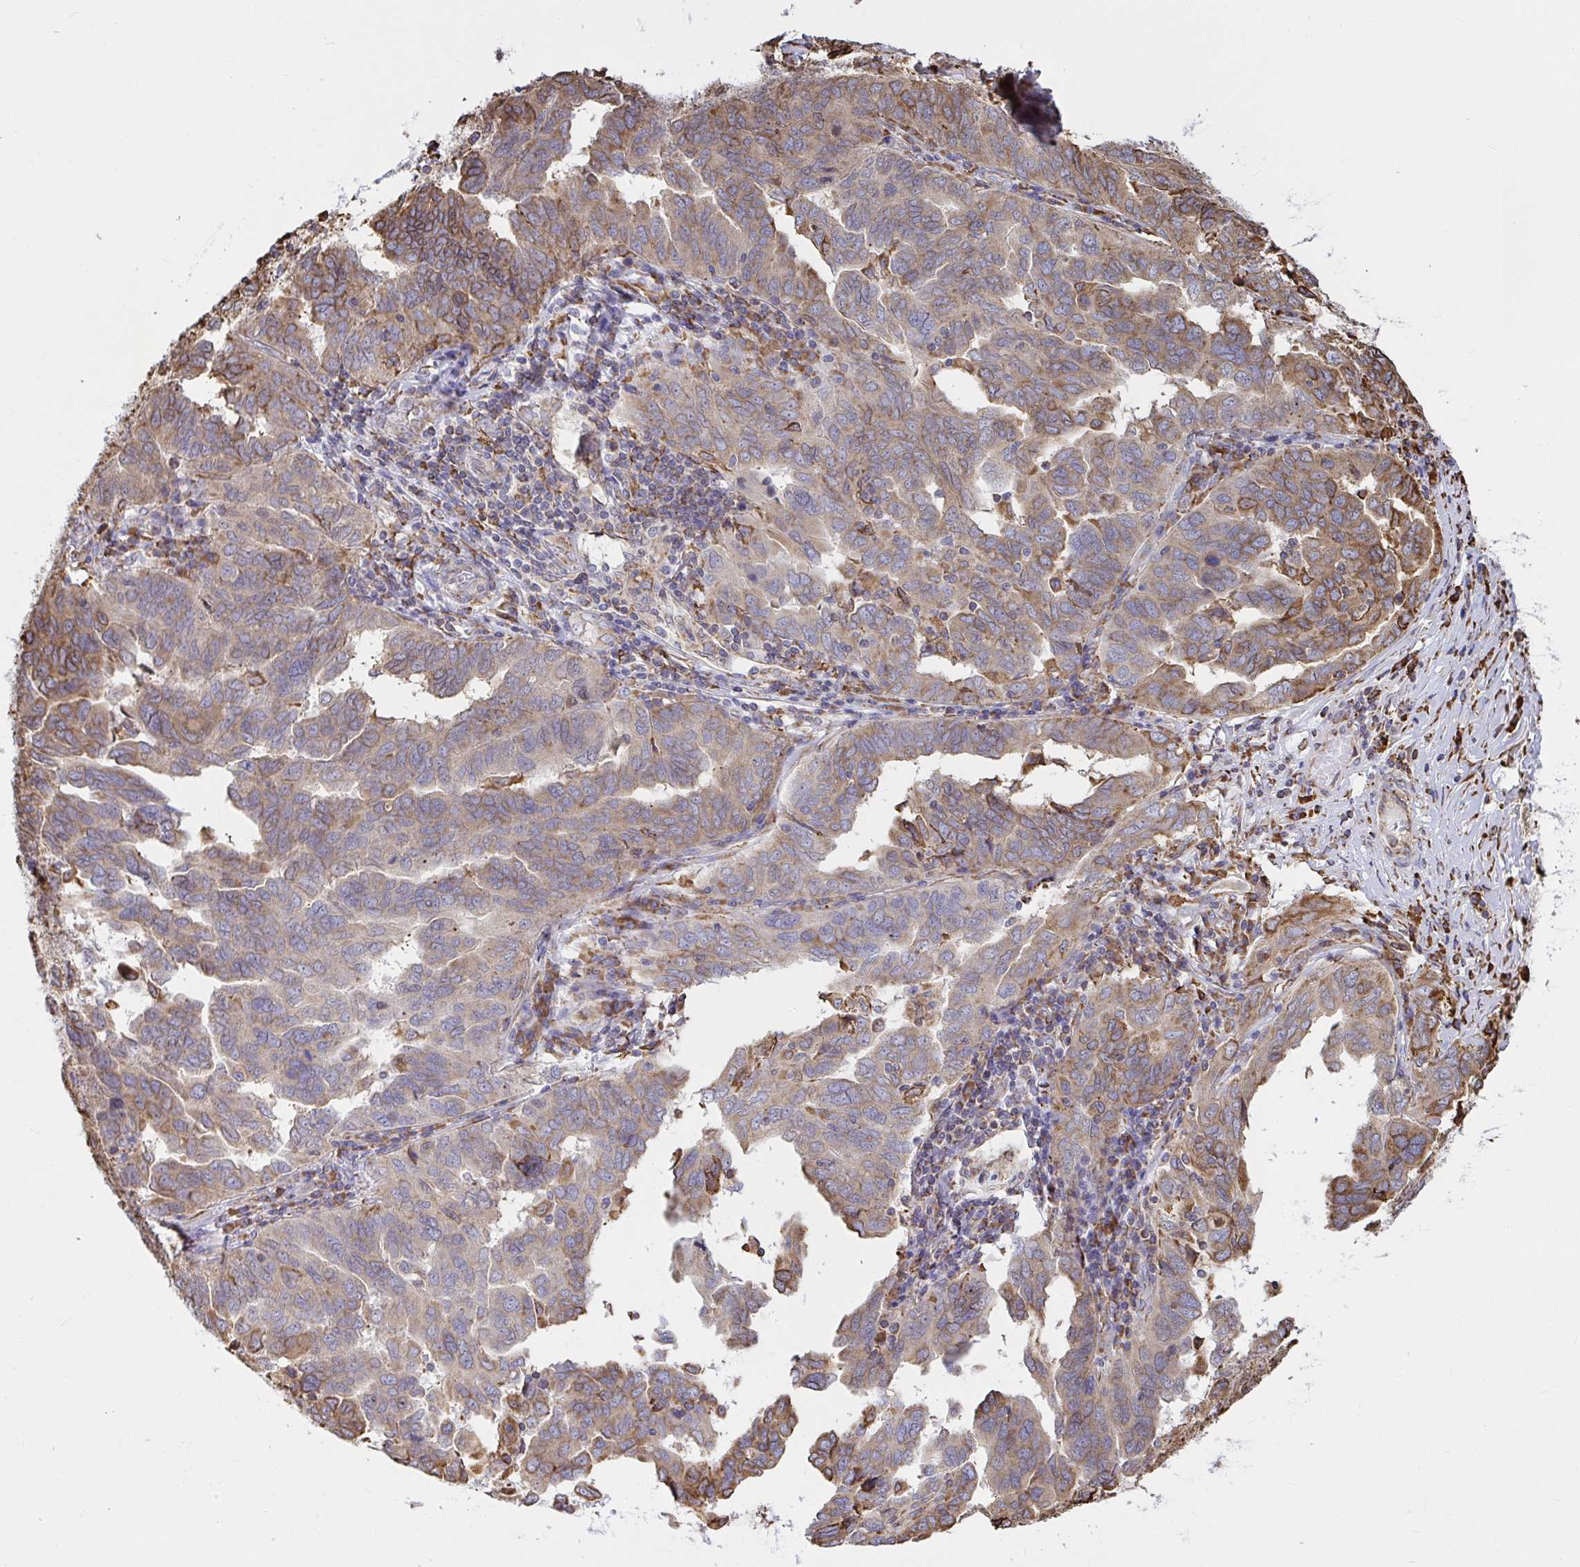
{"staining": {"intensity": "weak", "quantity": ">75%", "location": "cytoplasmic/membranous"}, "tissue": "ovarian cancer", "cell_type": "Tumor cells", "image_type": "cancer", "snomed": [{"axis": "morphology", "description": "Cystadenocarcinoma, serous, NOS"}, {"axis": "topography", "description": "Ovary"}], "caption": "DAB (3,3'-diaminobenzidine) immunohistochemical staining of human ovarian serous cystadenocarcinoma reveals weak cytoplasmic/membranous protein staining in about >75% of tumor cells.", "gene": "CLGN", "patient": {"sex": "female", "age": 64}}